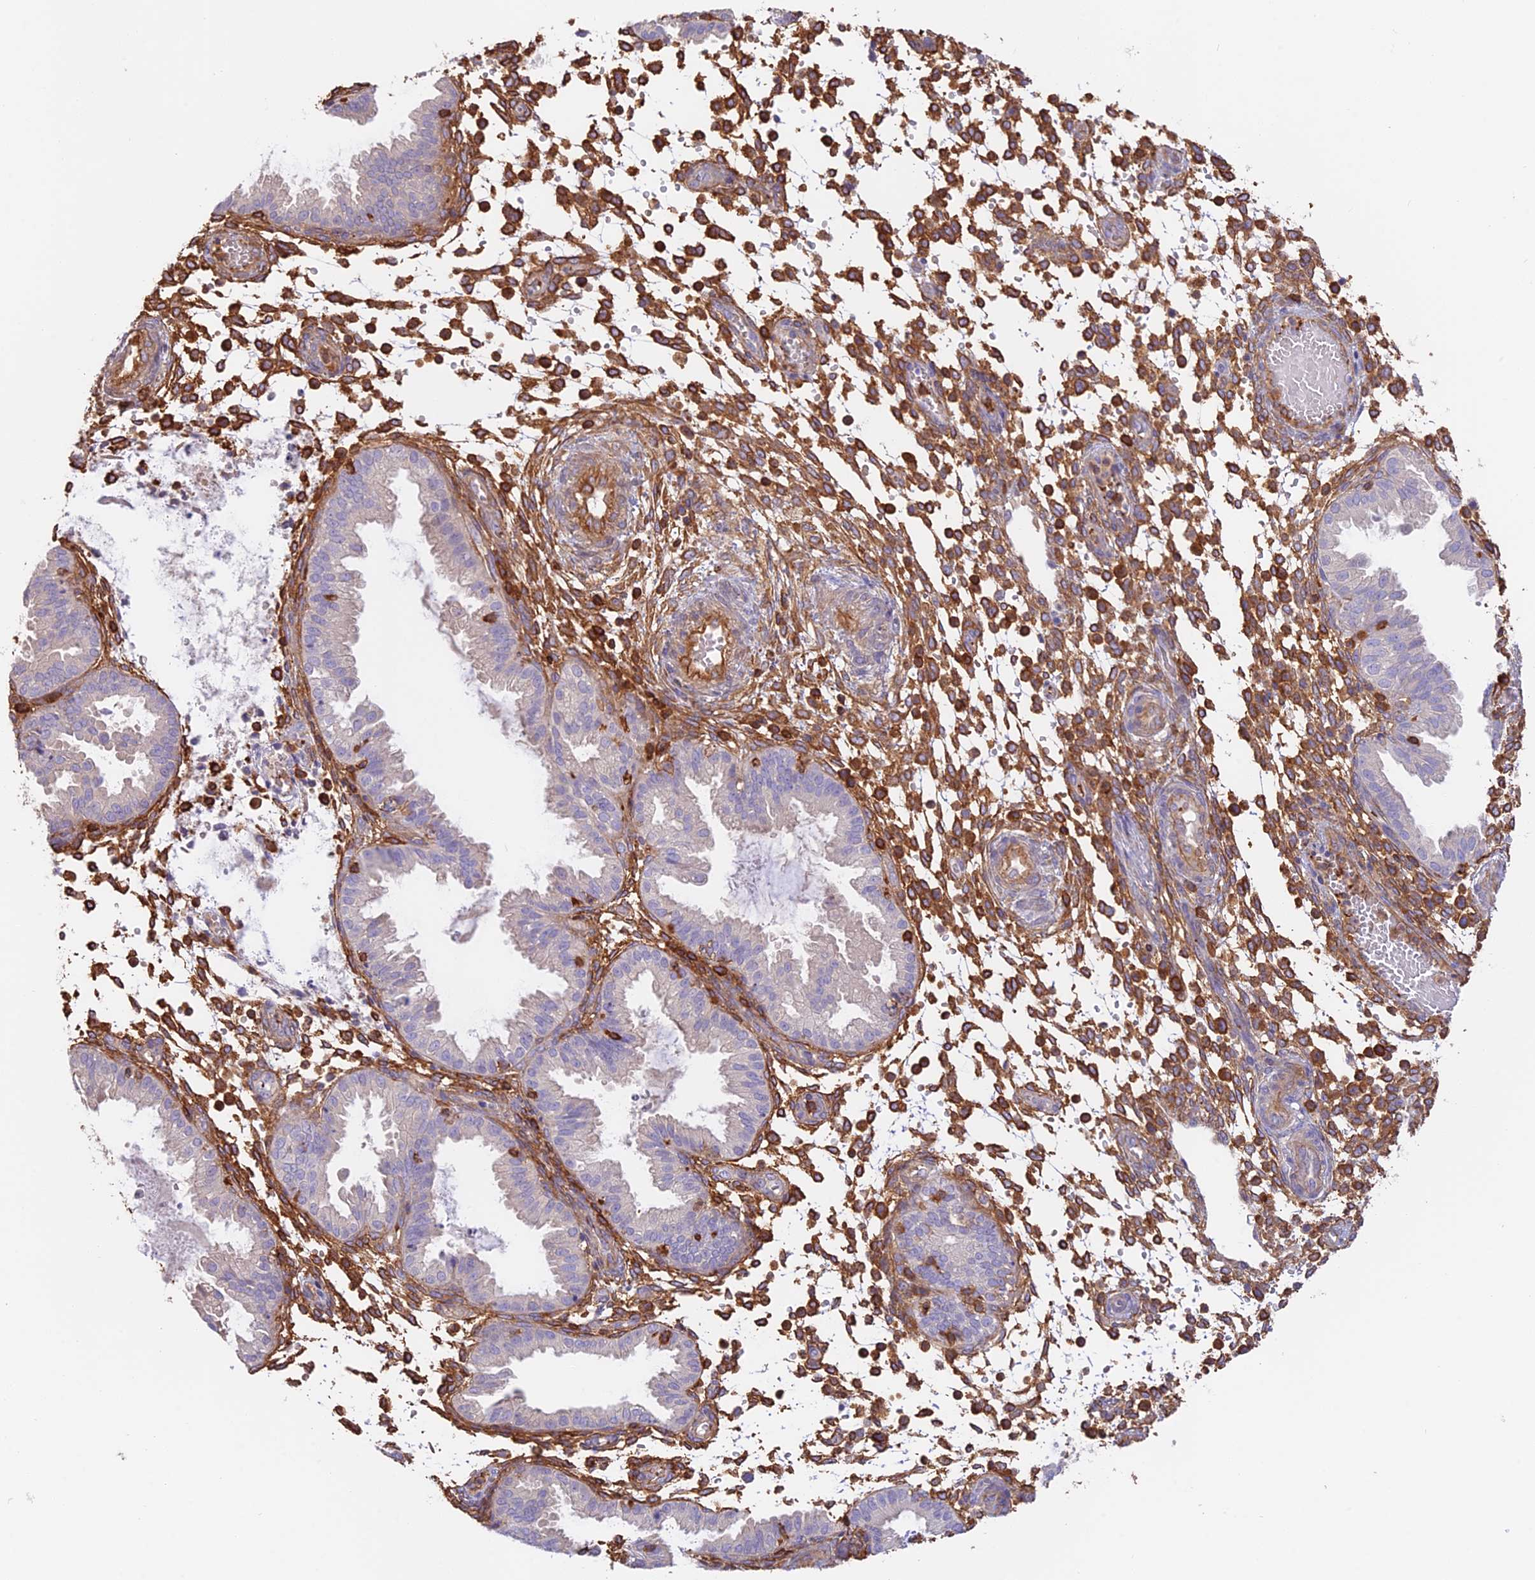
{"staining": {"intensity": "strong", "quantity": "<25%", "location": "cytoplasmic/membranous"}, "tissue": "endometrium", "cell_type": "Cells in endometrial stroma", "image_type": "normal", "snomed": [{"axis": "morphology", "description": "Normal tissue, NOS"}, {"axis": "topography", "description": "Endometrium"}], "caption": "Strong cytoplasmic/membranous expression for a protein is identified in approximately <25% of cells in endometrial stroma of normal endometrium using immunohistochemistry.", "gene": "DENND1C", "patient": {"sex": "female", "age": 33}}